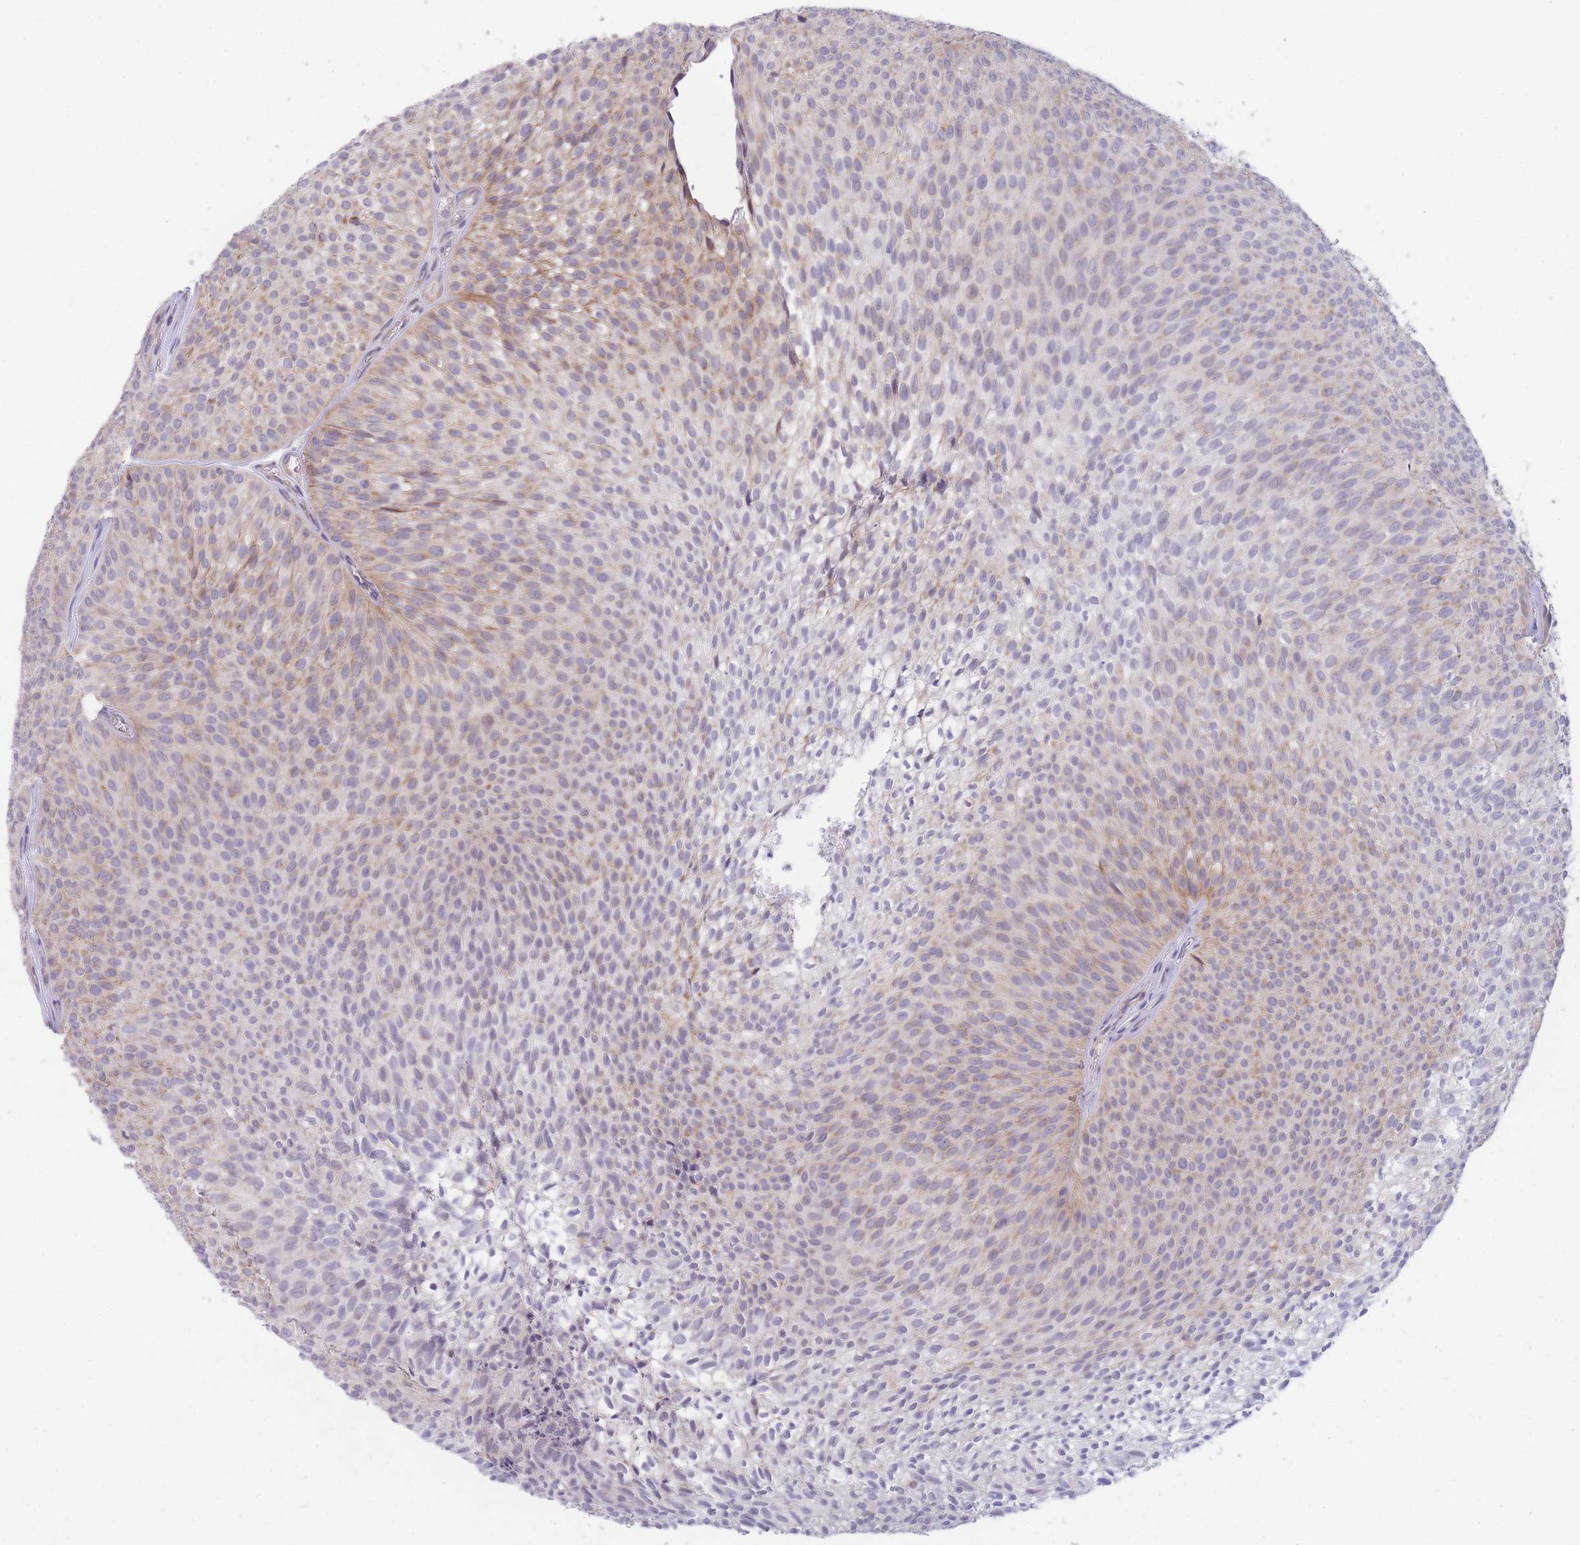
{"staining": {"intensity": "weak", "quantity": "<25%", "location": "cytoplasmic/membranous"}, "tissue": "urothelial cancer", "cell_type": "Tumor cells", "image_type": "cancer", "snomed": [{"axis": "morphology", "description": "Urothelial carcinoma, Low grade"}, {"axis": "topography", "description": "Urinary bladder"}], "caption": "Image shows no significant protein expression in tumor cells of urothelial cancer. (DAB (3,3'-diaminobenzidine) immunohistochemistry (IHC) with hematoxylin counter stain).", "gene": "MRPS9", "patient": {"sex": "male", "age": 91}}